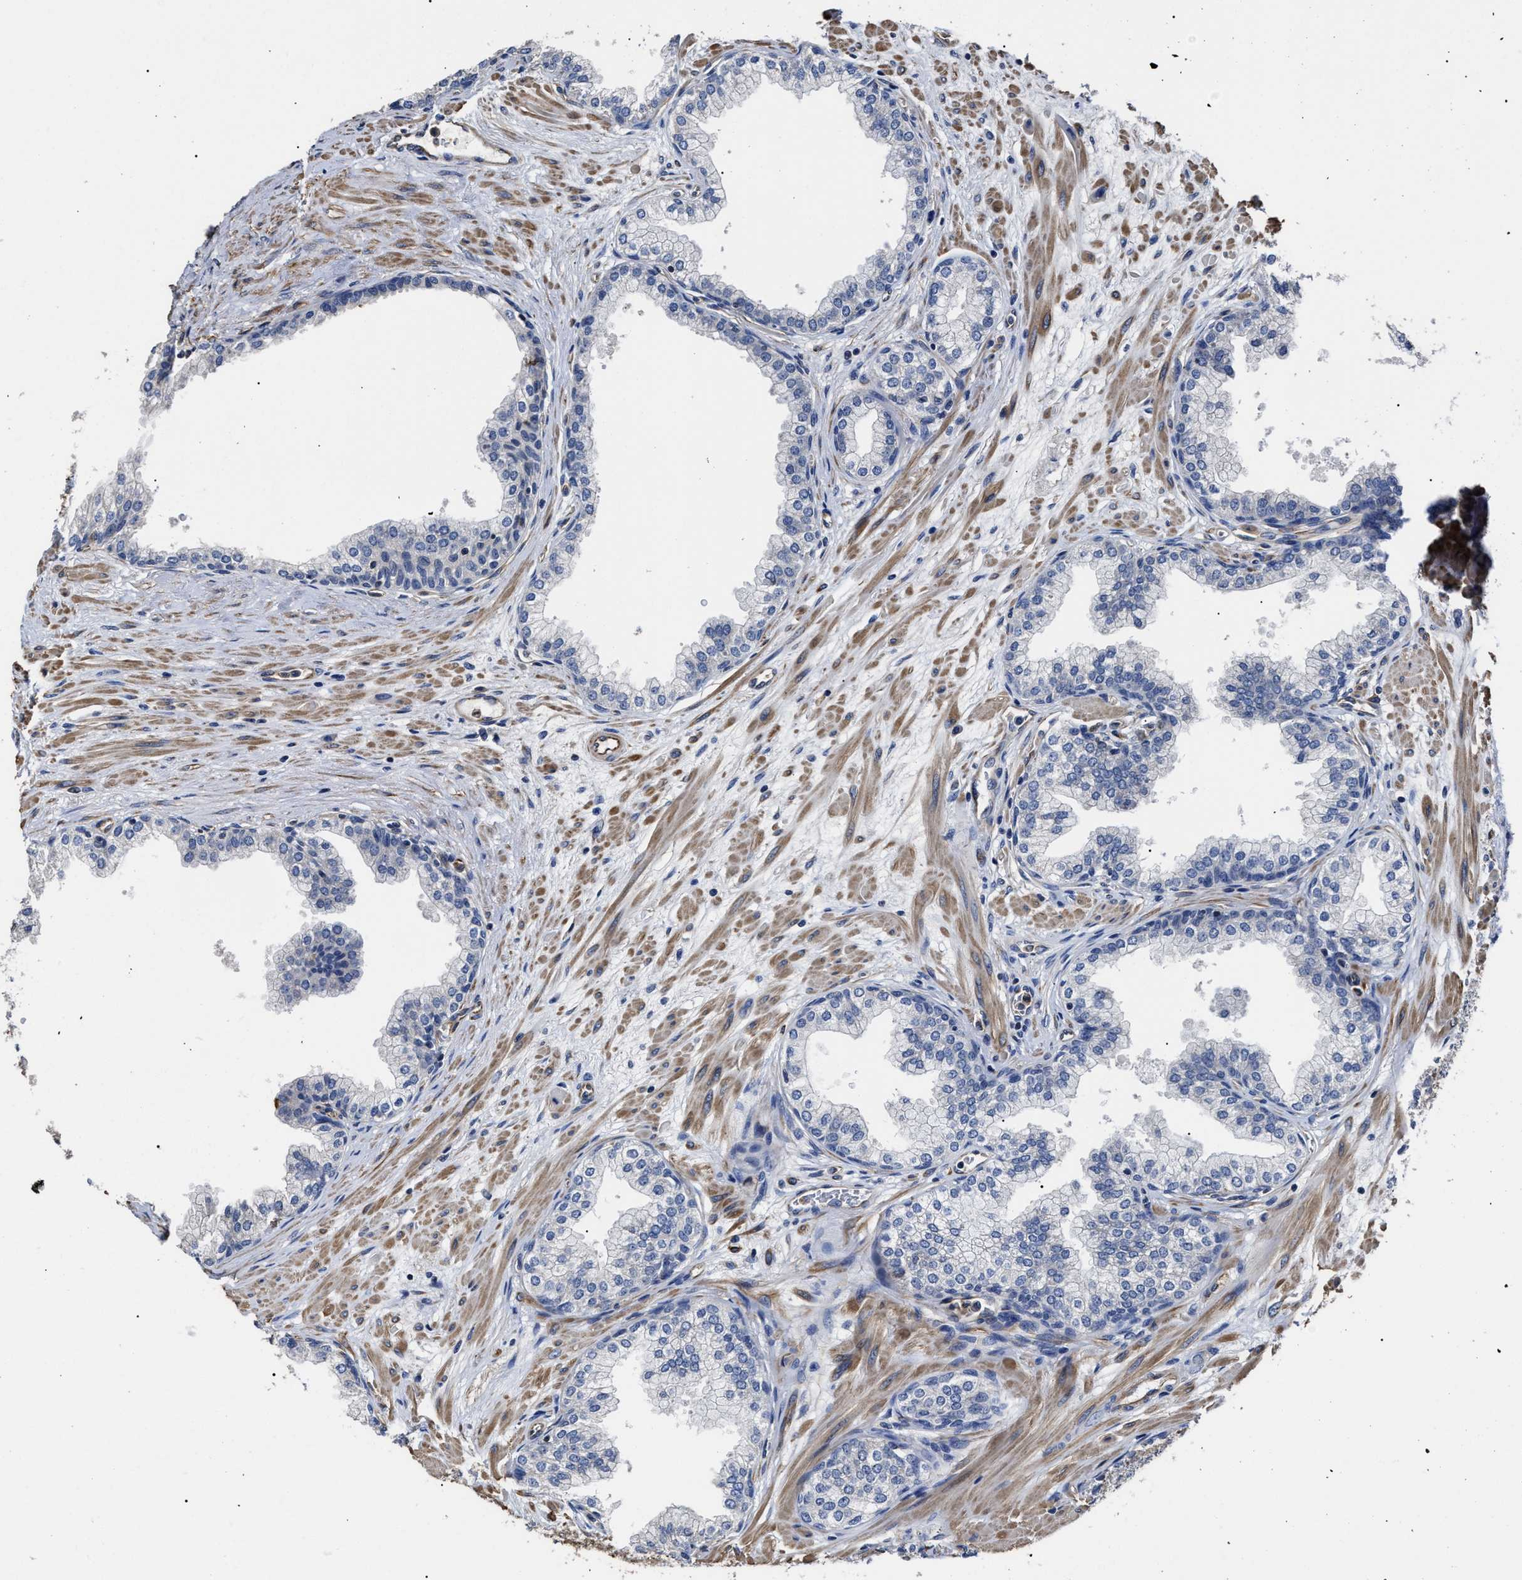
{"staining": {"intensity": "negative", "quantity": "none", "location": "none"}, "tissue": "prostate", "cell_type": "Glandular cells", "image_type": "normal", "snomed": [{"axis": "morphology", "description": "Normal tissue, NOS"}, {"axis": "morphology", "description": "Urothelial carcinoma, Low grade"}, {"axis": "topography", "description": "Urinary bladder"}, {"axis": "topography", "description": "Prostate"}], "caption": "Immunohistochemistry micrograph of unremarkable human prostate stained for a protein (brown), which demonstrates no expression in glandular cells.", "gene": "TSPAN33", "patient": {"sex": "male", "age": 60}}